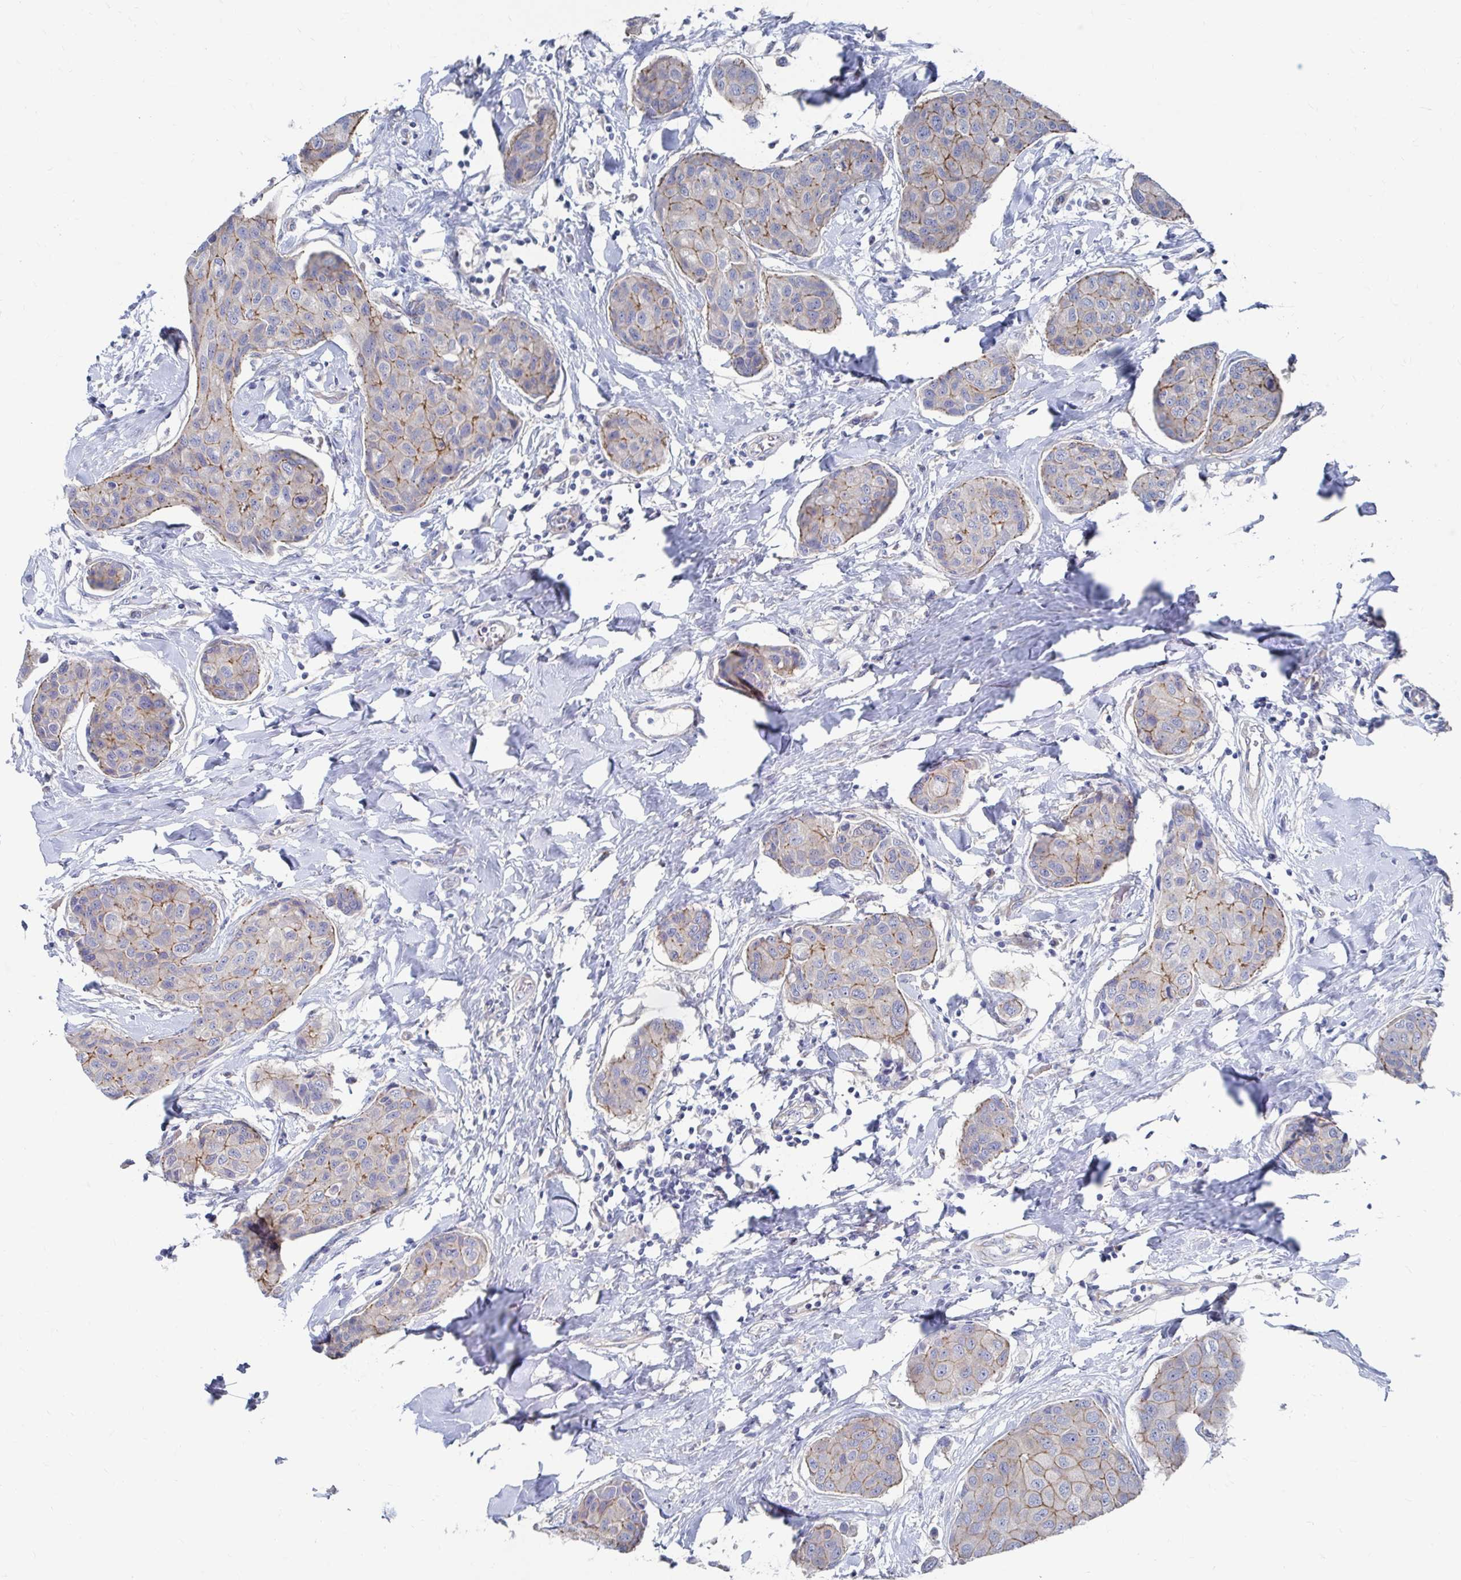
{"staining": {"intensity": "weak", "quantity": "25%-75%", "location": "cytoplasmic/membranous"}, "tissue": "breast cancer", "cell_type": "Tumor cells", "image_type": "cancer", "snomed": [{"axis": "morphology", "description": "Duct carcinoma"}, {"axis": "topography", "description": "Breast"}], "caption": "Approximately 25%-75% of tumor cells in human infiltrating ductal carcinoma (breast) show weak cytoplasmic/membranous protein positivity as visualized by brown immunohistochemical staining.", "gene": "PLEKHG7", "patient": {"sex": "female", "age": 80}}